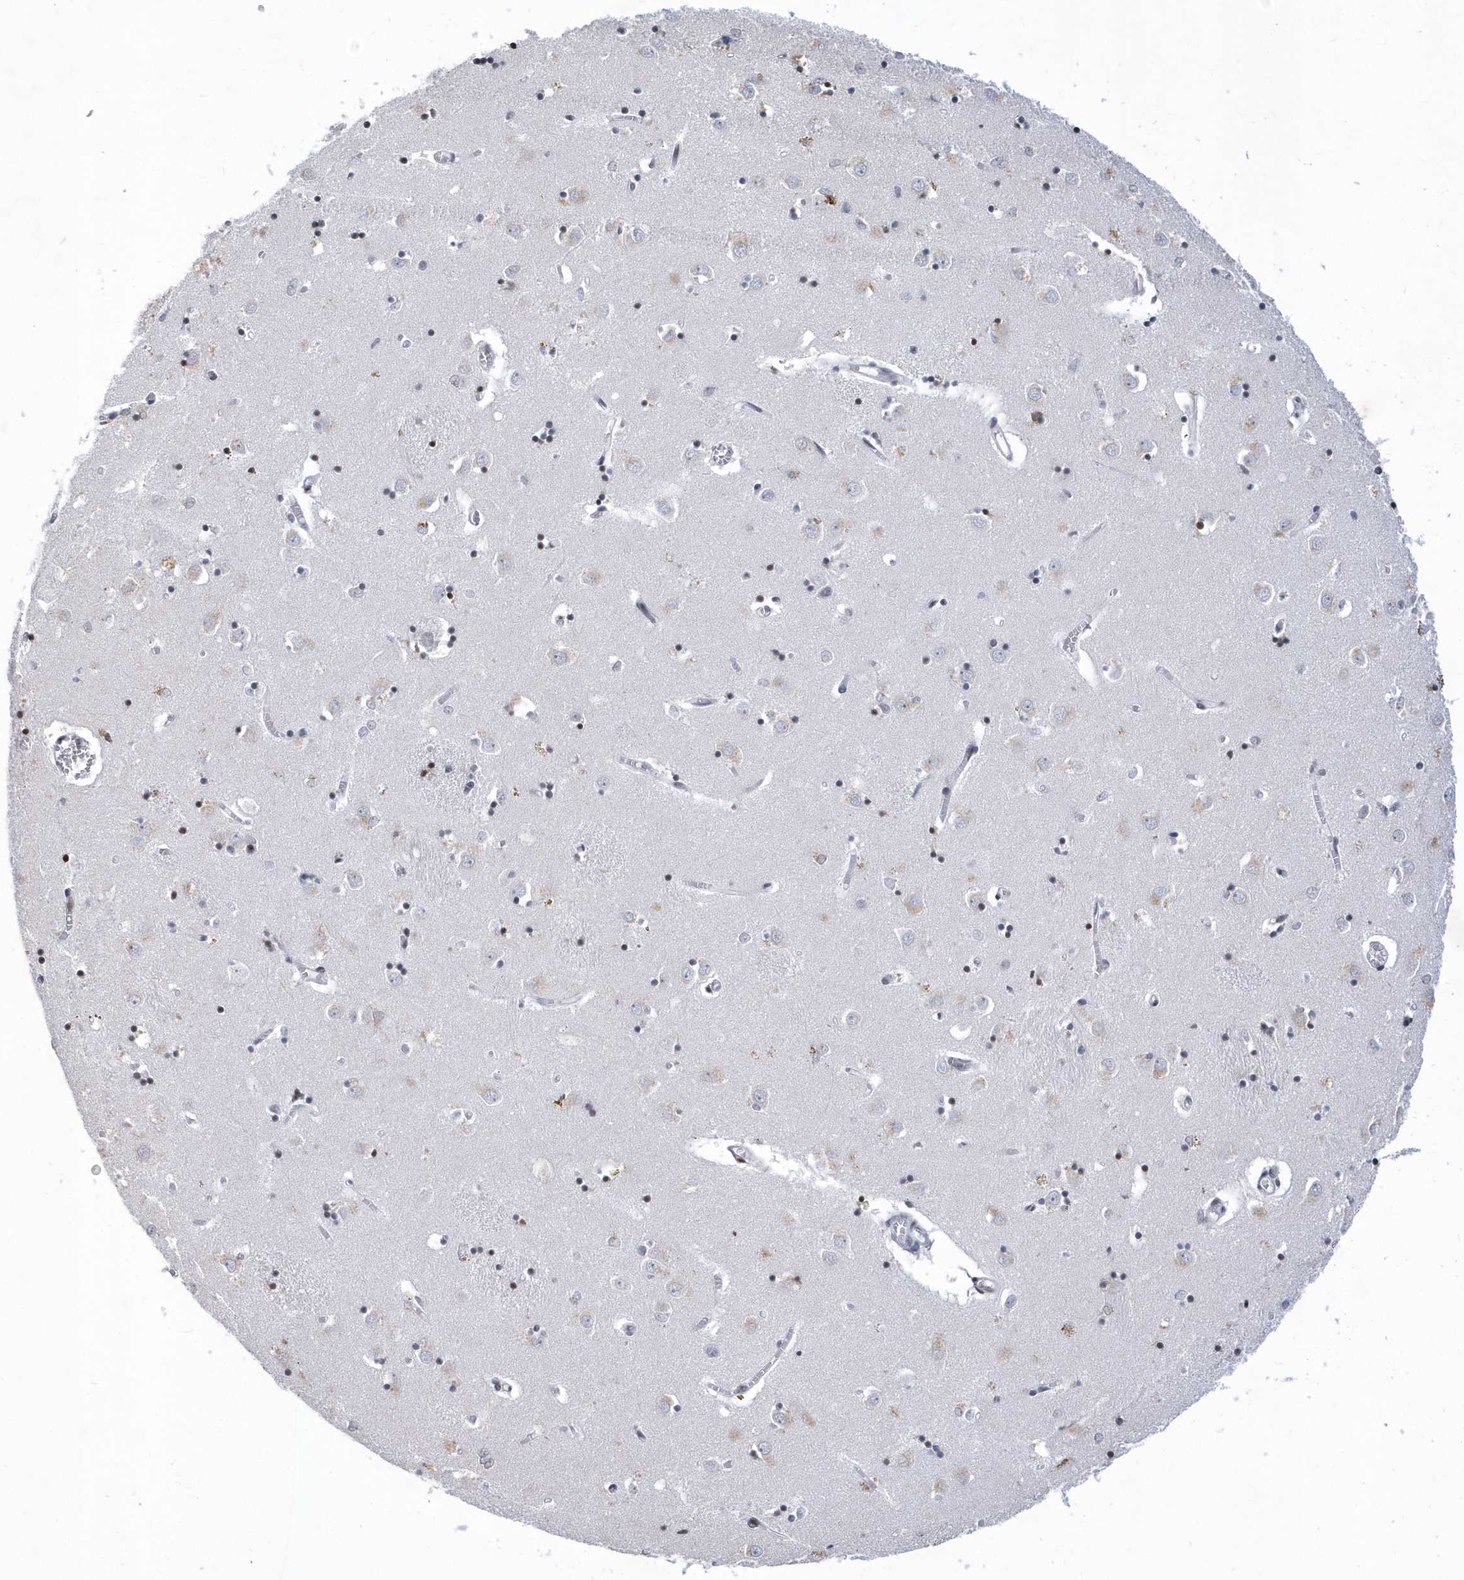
{"staining": {"intensity": "moderate", "quantity": "<25%", "location": "cytoplasmic/membranous,nuclear"}, "tissue": "caudate", "cell_type": "Glial cells", "image_type": "normal", "snomed": [{"axis": "morphology", "description": "Normal tissue, NOS"}, {"axis": "topography", "description": "Lateral ventricle wall"}], "caption": "Immunohistochemistry image of unremarkable human caudate stained for a protein (brown), which exhibits low levels of moderate cytoplasmic/membranous,nuclear expression in about <25% of glial cells.", "gene": "VWA5B2", "patient": {"sex": "male", "age": 70}}